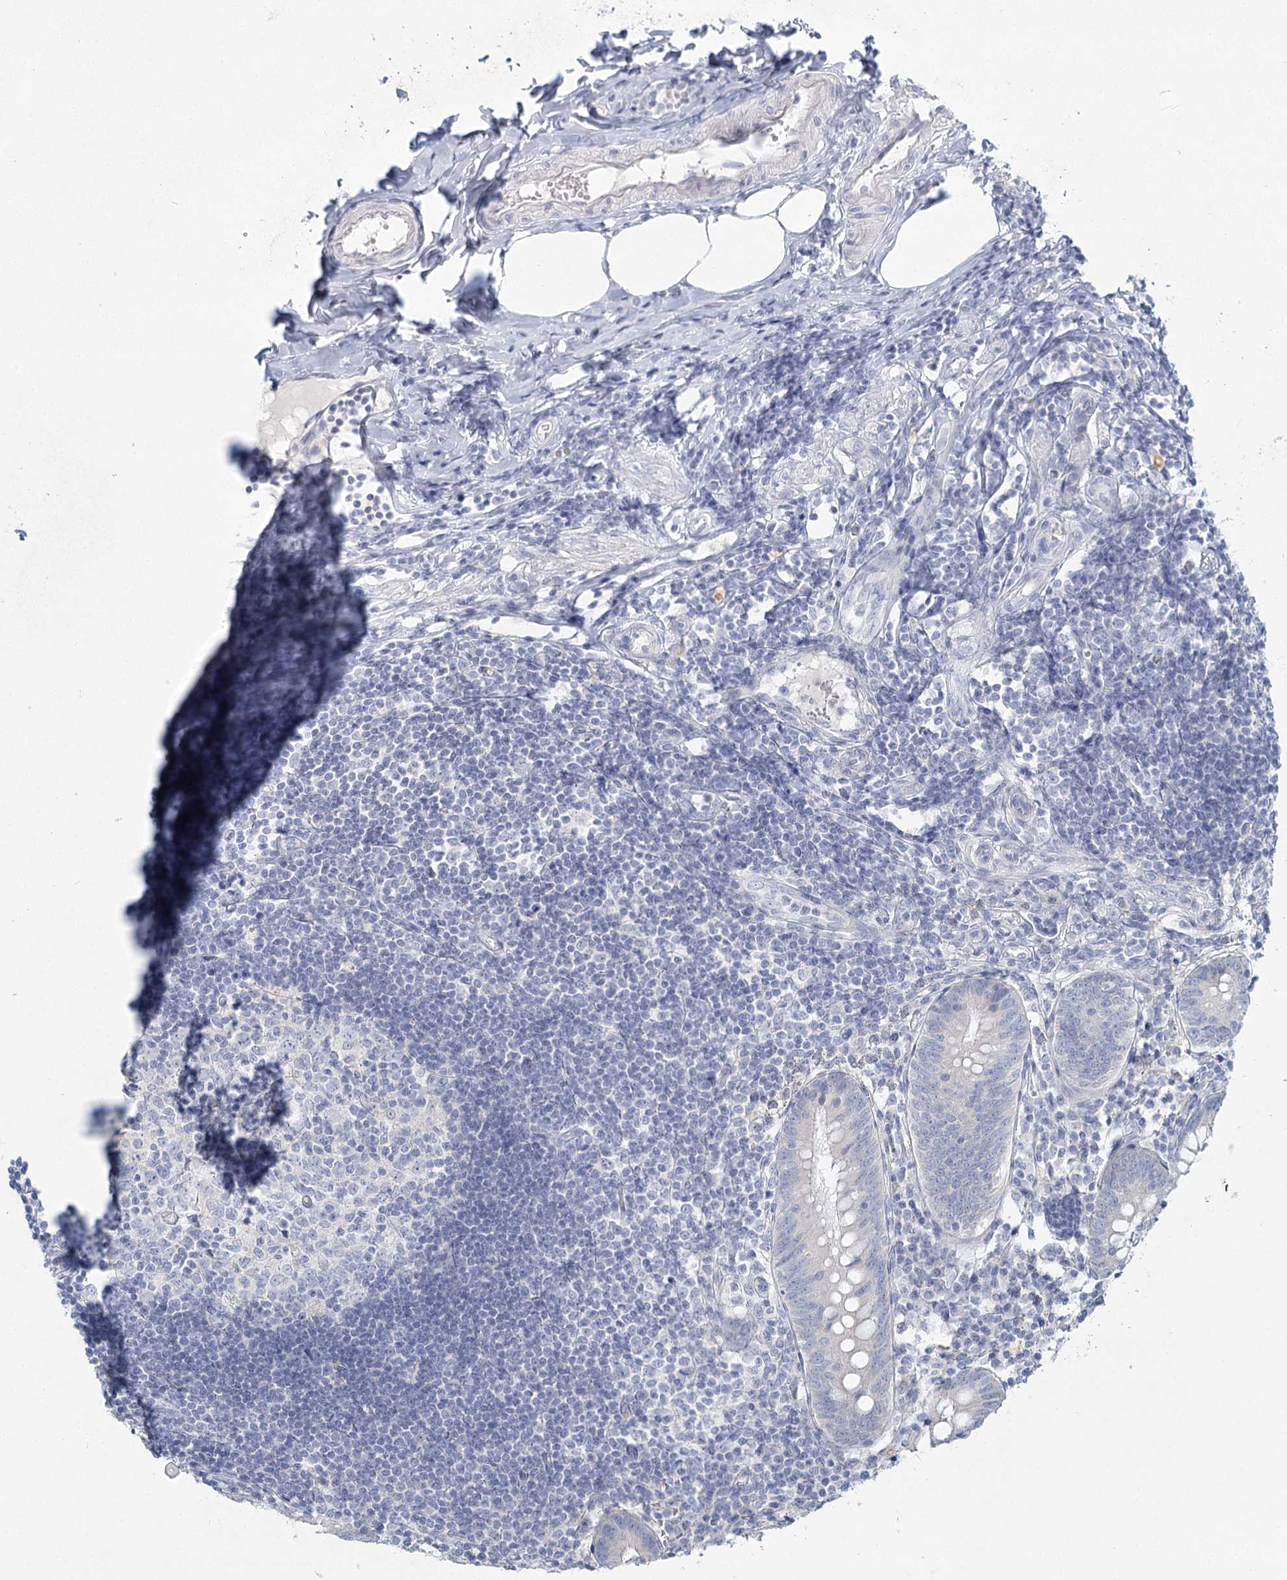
{"staining": {"intensity": "negative", "quantity": "none", "location": "none"}, "tissue": "appendix", "cell_type": "Glandular cells", "image_type": "normal", "snomed": [{"axis": "morphology", "description": "Normal tissue, NOS"}, {"axis": "topography", "description": "Appendix"}], "caption": "Human appendix stained for a protein using immunohistochemistry demonstrates no positivity in glandular cells.", "gene": "LRP2BP", "patient": {"sex": "female", "age": 54}}